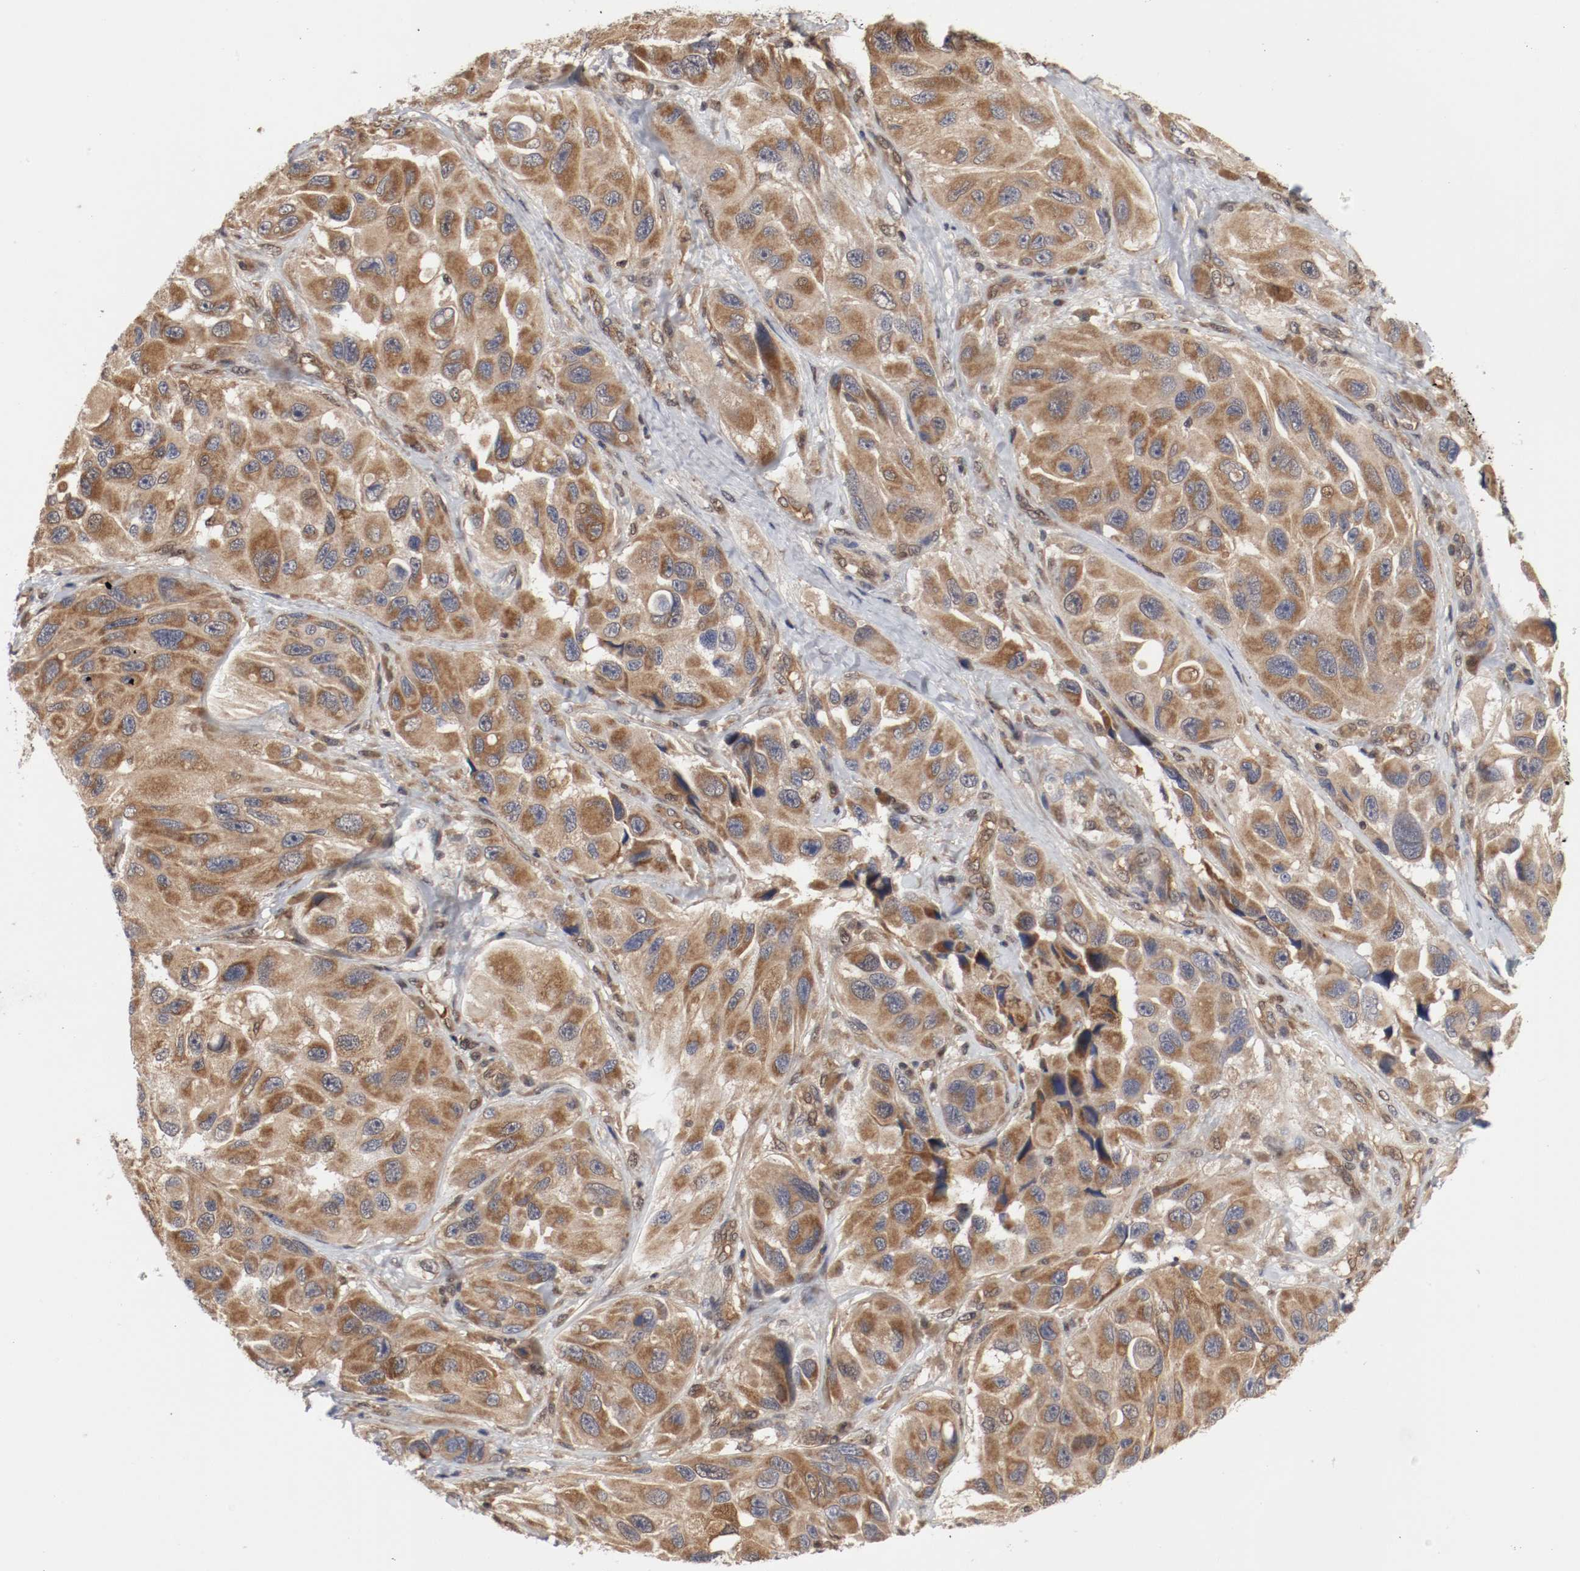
{"staining": {"intensity": "moderate", "quantity": ">75%", "location": "cytoplasmic/membranous"}, "tissue": "melanoma", "cell_type": "Tumor cells", "image_type": "cancer", "snomed": [{"axis": "morphology", "description": "Malignant melanoma, NOS"}, {"axis": "topography", "description": "Skin"}], "caption": "Tumor cells show medium levels of moderate cytoplasmic/membranous positivity in about >75% of cells in human melanoma.", "gene": "AFG3L2", "patient": {"sex": "female", "age": 73}}